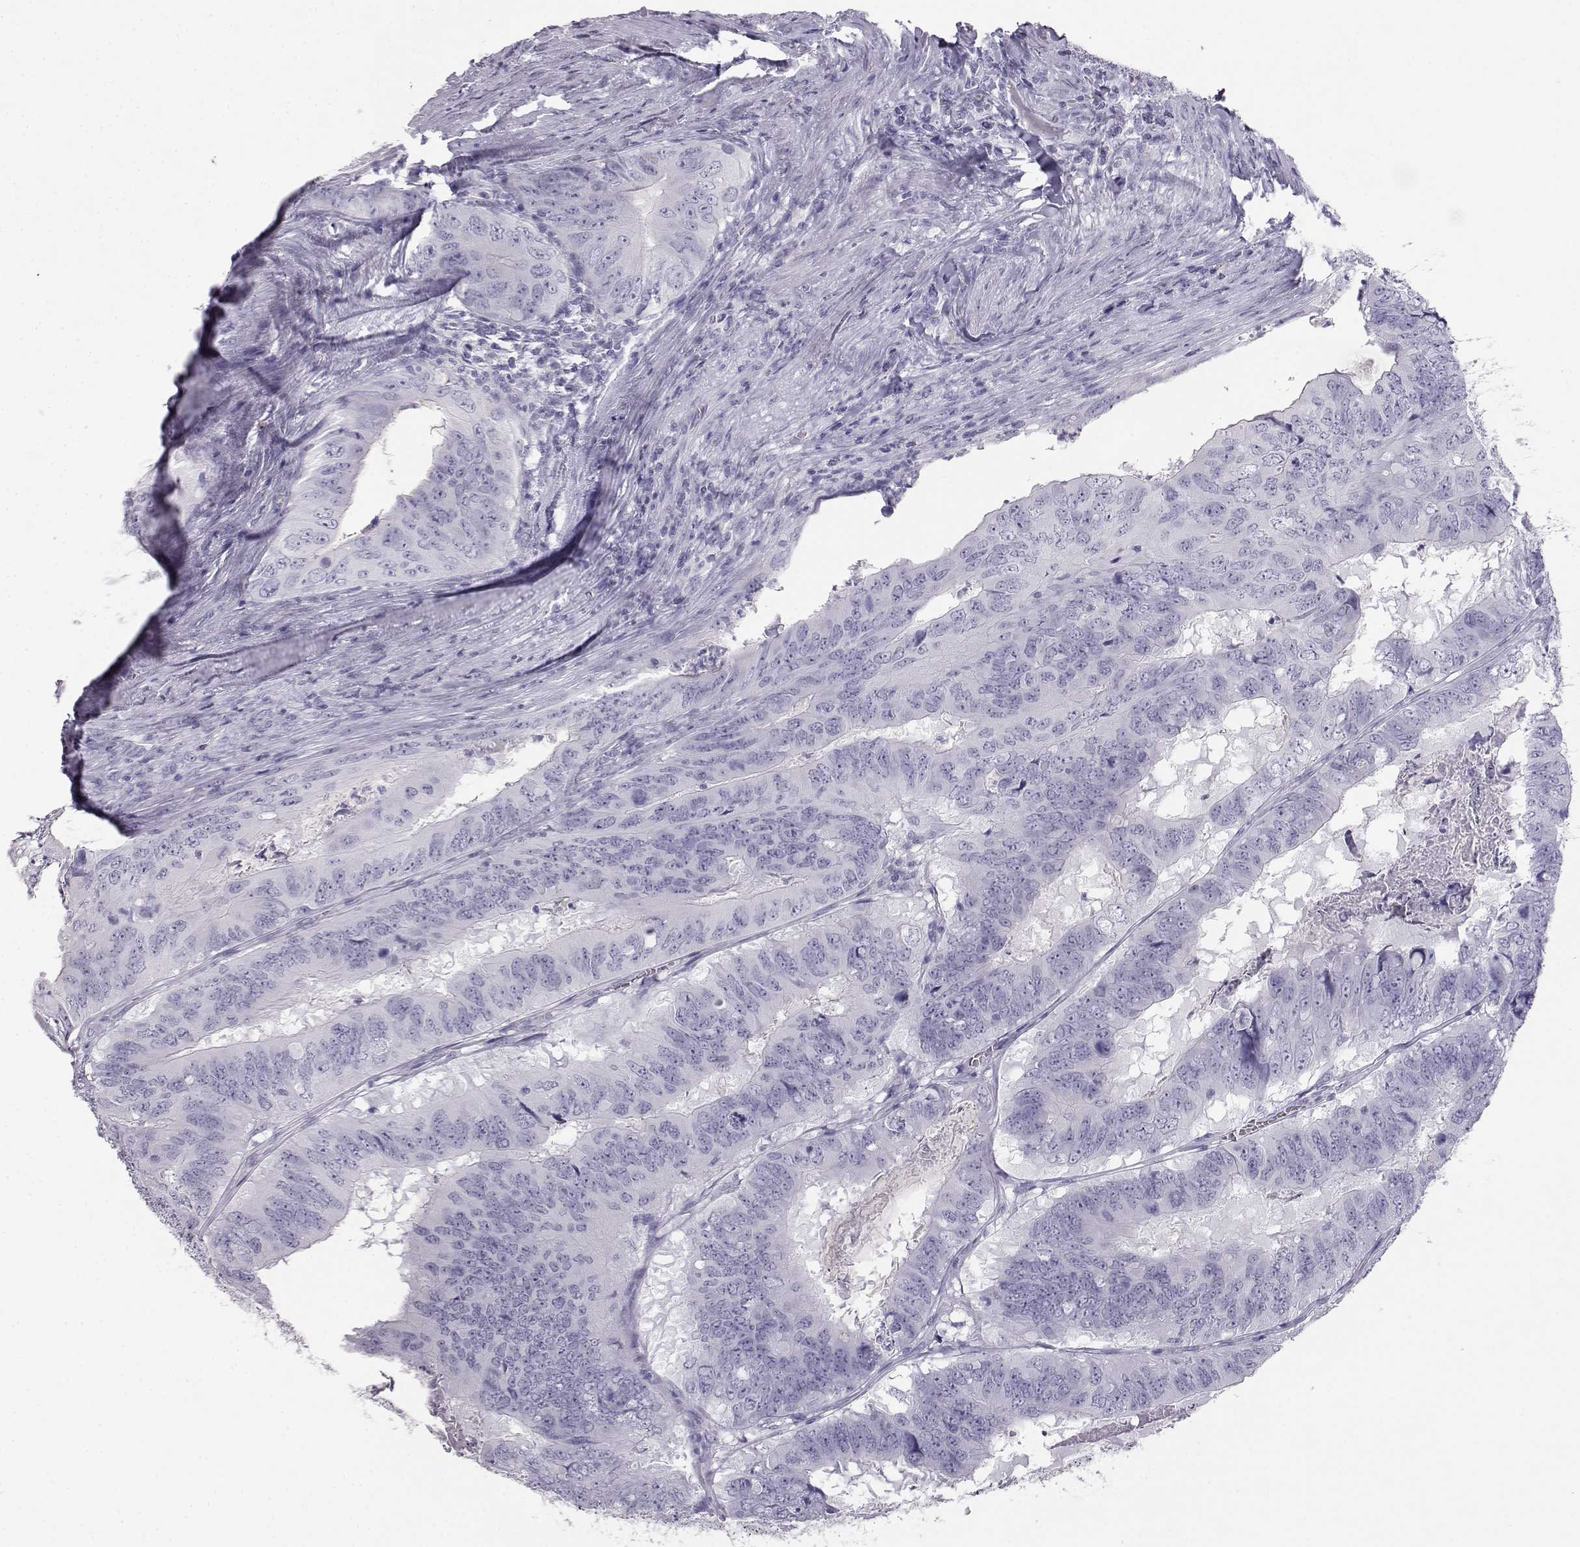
{"staining": {"intensity": "negative", "quantity": "none", "location": "none"}, "tissue": "colorectal cancer", "cell_type": "Tumor cells", "image_type": "cancer", "snomed": [{"axis": "morphology", "description": "Adenocarcinoma, NOS"}, {"axis": "topography", "description": "Colon"}], "caption": "IHC image of human adenocarcinoma (colorectal) stained for a protein (brown), which shows no staining in tumor cells.", "gene": "ITLN2", "patient": {"sex": "male", "age": 79}}